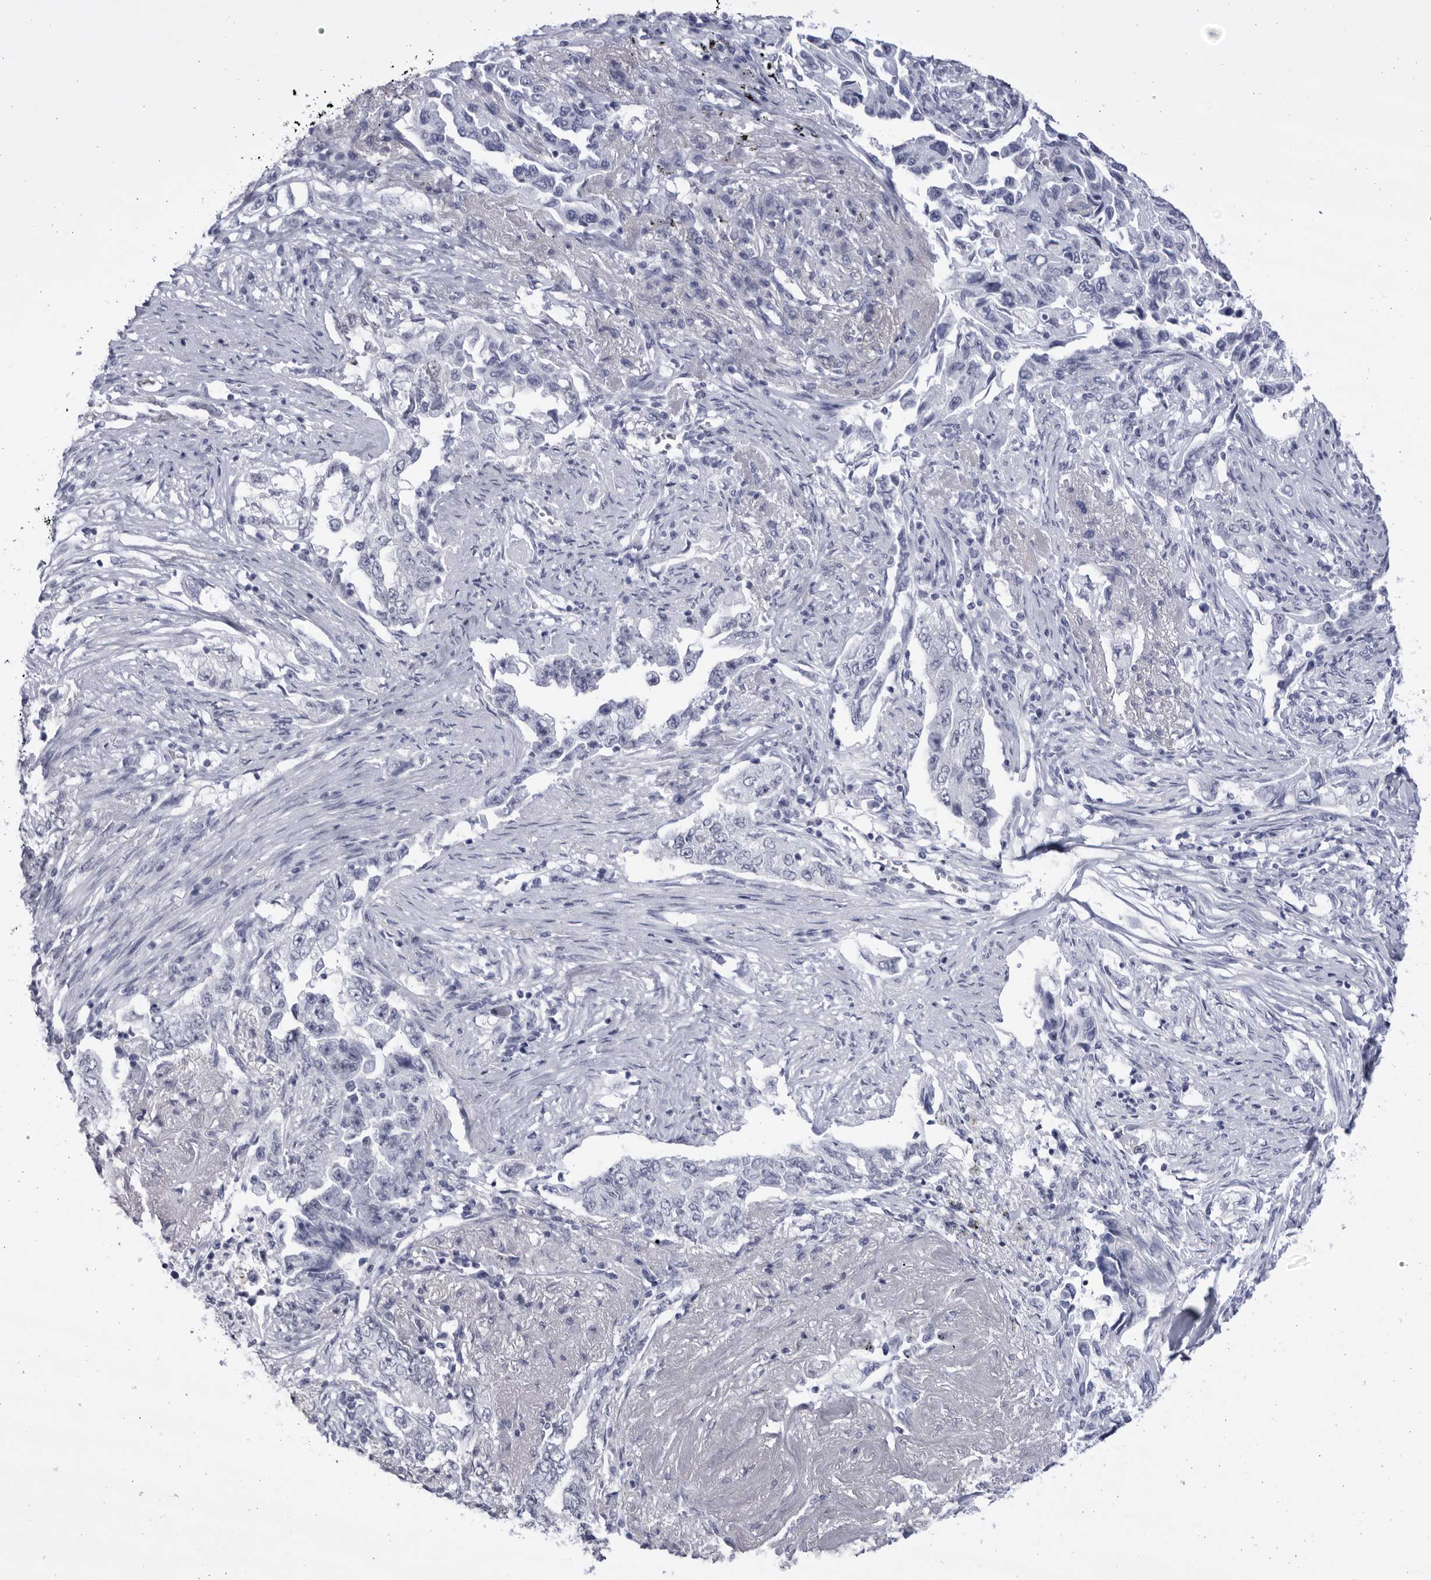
{"staining": {"intensity": "negative", "quantity": "none", "location": "none"}, "tissue": "lung cancer", "cell_type": "Tumor cells", "image_type": "cancer", "snomed": [{"axis": "morphology", "description": "Adenocarcinoma, NOS"}, {"axis": "topography", "description": "Lung"}], "caption": "Tumor cells are negative for protein expression in human adenocarcinoma (lung).", "gene": "CCDC181", "patient": {"sex": "female", "age": 51}}